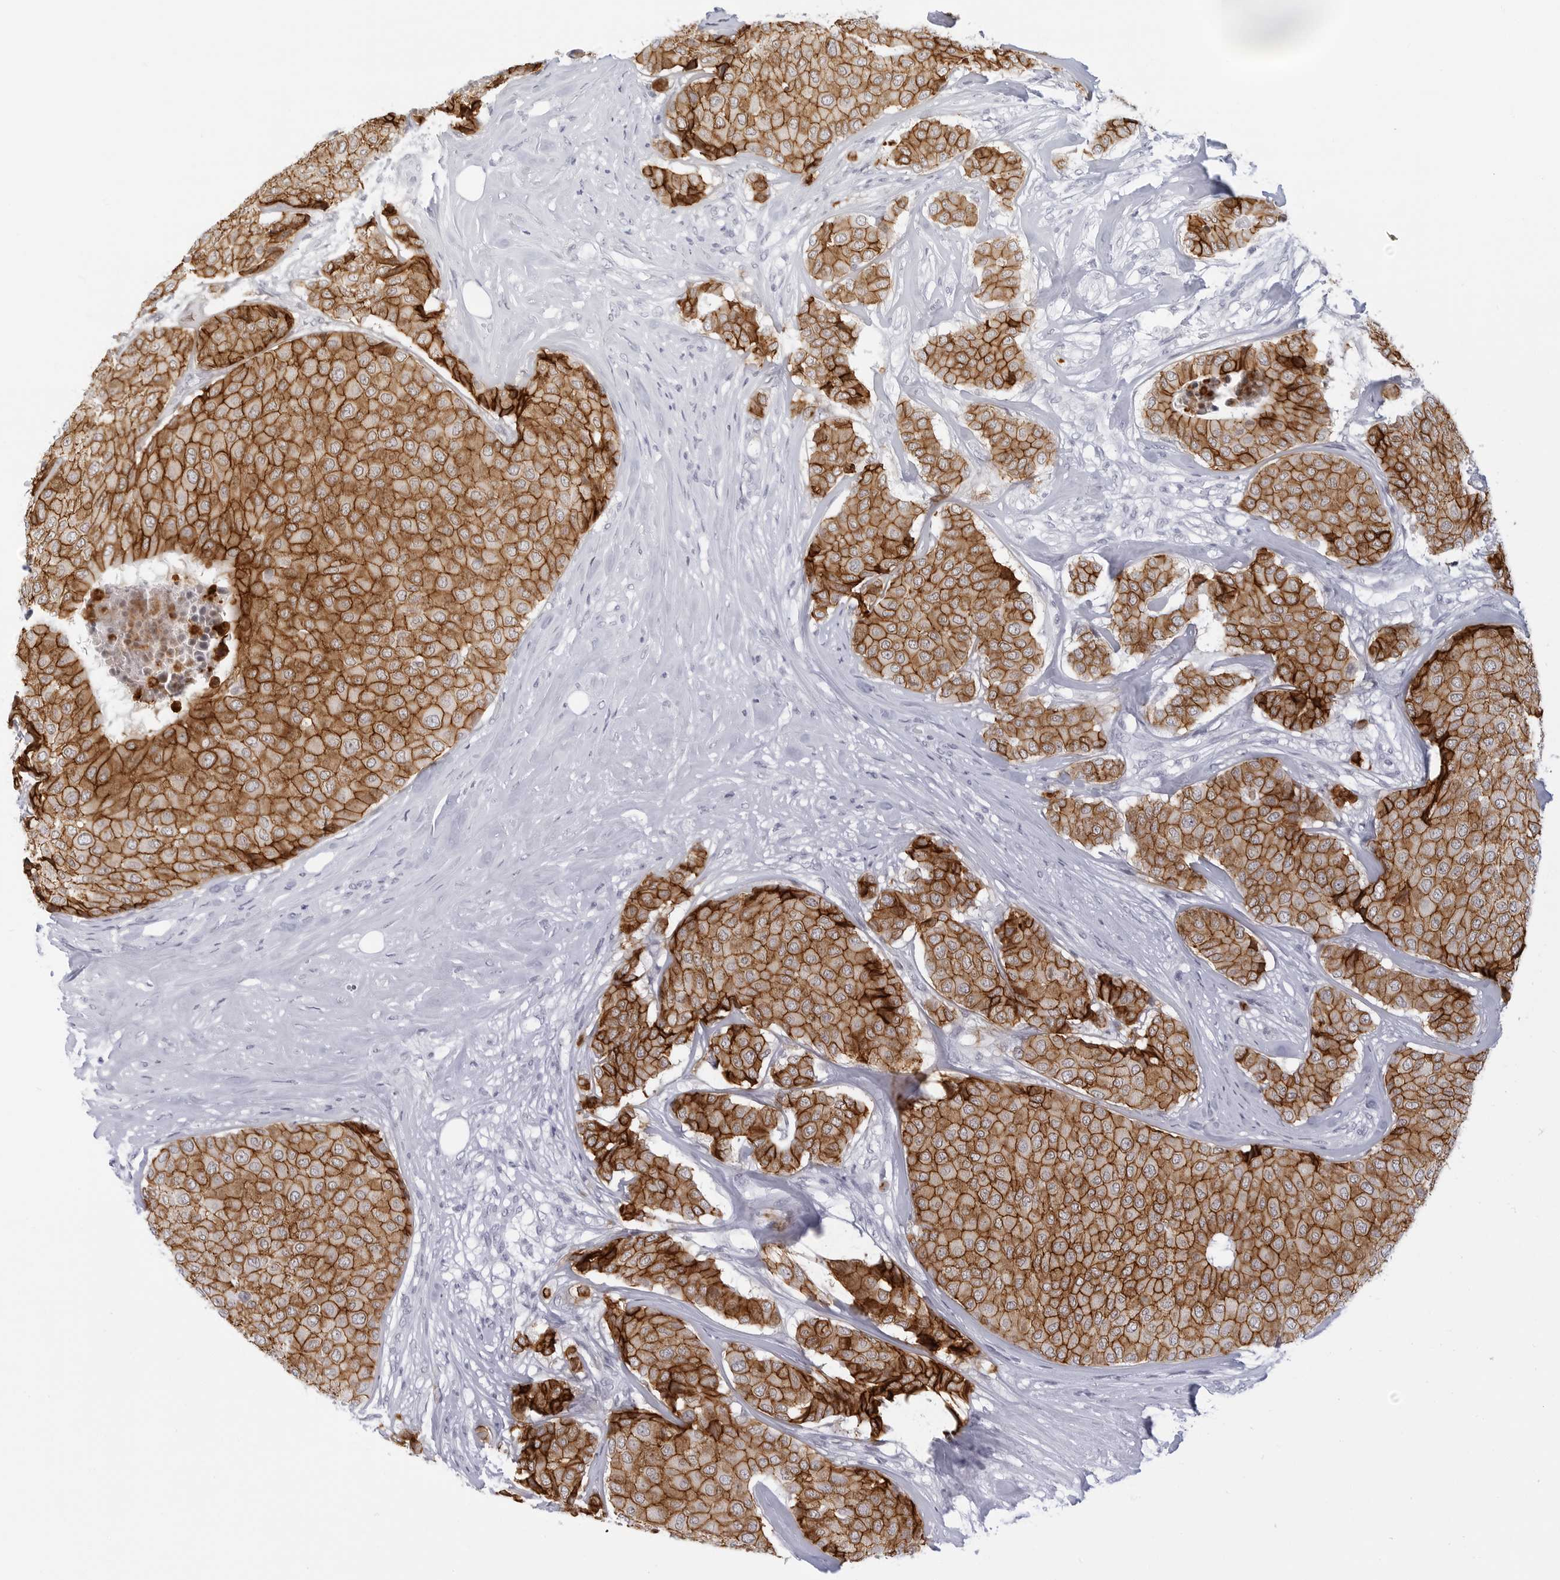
{"staining": {"intensity": "strong", "quantity": ">75%", "location": "cytoplasmic/membranous"}, "tissue": "breast cancer", "cell_type": "Tumor cells", "image_type": "cancer", "snomed": [{"axis": "morphology", "description": "Duct carcinoma"}, {"axis": "topography", "description": "Breast"}], "caption": "The micrograph exhibits immunohistochemical staining of breast cancer (intraductal carcinoma). There is strong cytoplasmic/membranous expression is appreciated in approximately >75% of tumor cells. The protein of interest is stained brown, and the nuclei are stained in blue (DAB (3,3'-diaminobenzidine) IHC with brightfield microscopy, high magnification).", "gene": "CDH1", "patient": {"sex": "female", "age": 75}}